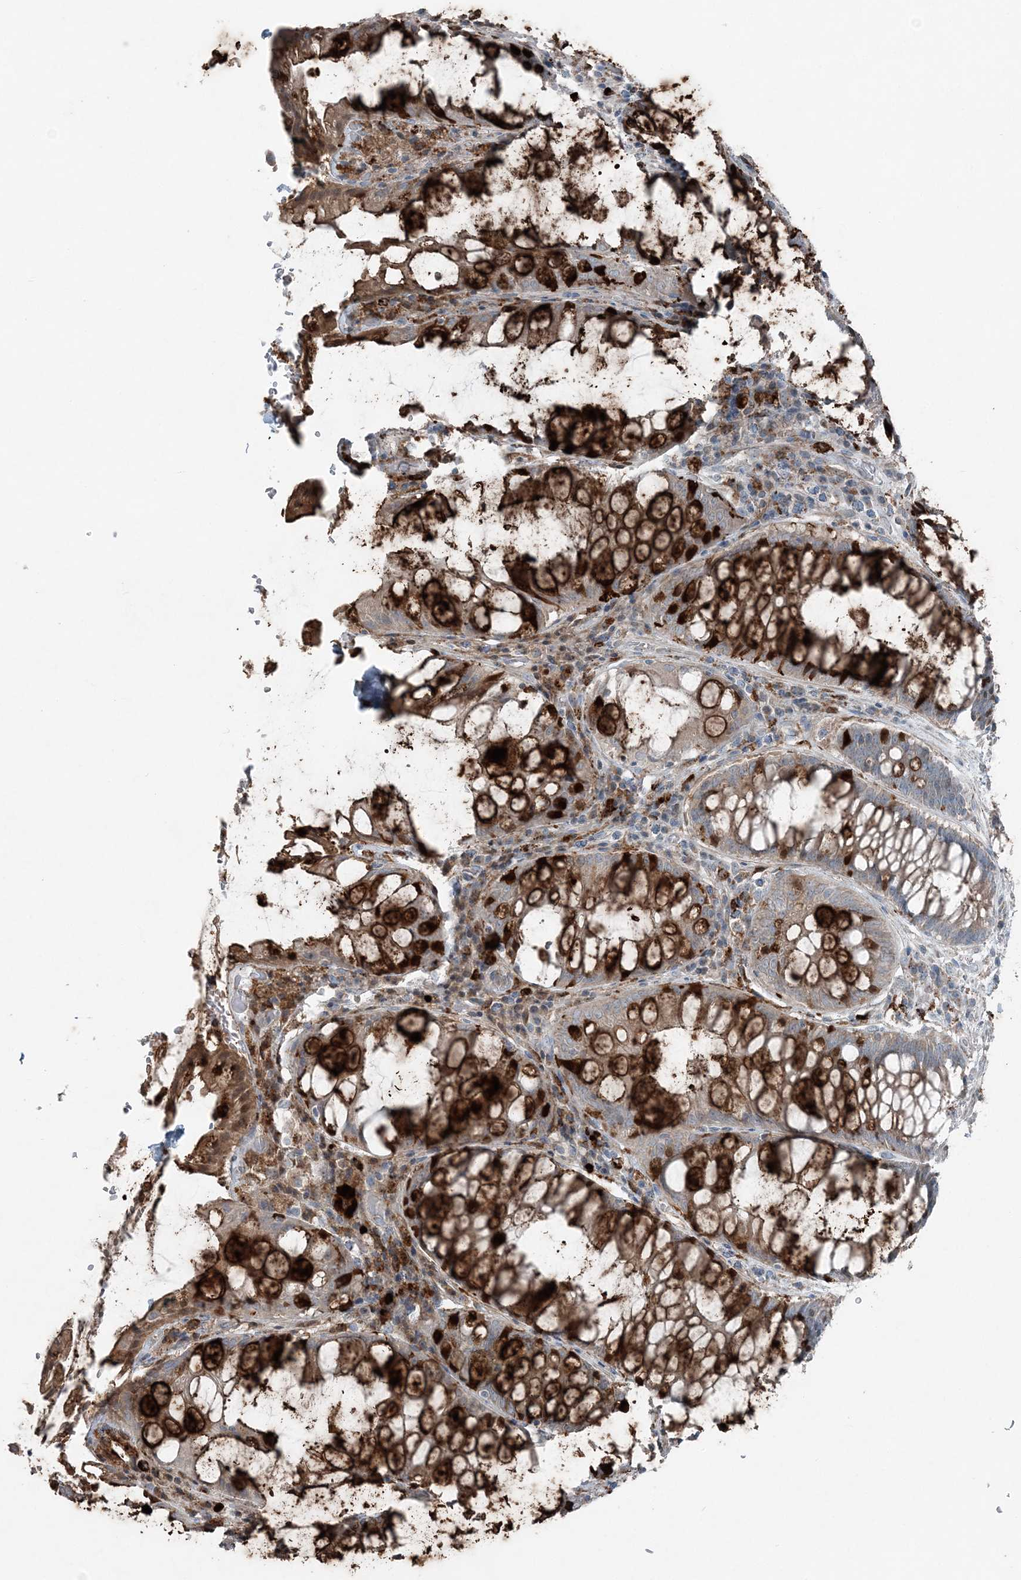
{"staining": {"intensity": "strong", "quantity": "25%-75%", "location": "cytoplasmic/membranous"}, "tissue": "rectum", "cell_type": "Glandular cells", "image_type": "normal", "snomed": [{"axis": "morphology", "description": "Normal tissue, NOS"}, {"axis": "topography", "description": "Rectum"}], "caption": "Immunohistochemistry micrograph of normal rectum: rectum stained using immunohistochemistry (IHC) displays high levels of strong protein expression localized specifically in the cytoplasmic/membranous of glandular cells, appearing as a cytoplasmic/membranous brown color.", "gene": "KY", "patient": {"sex": "male", "age": 64}}